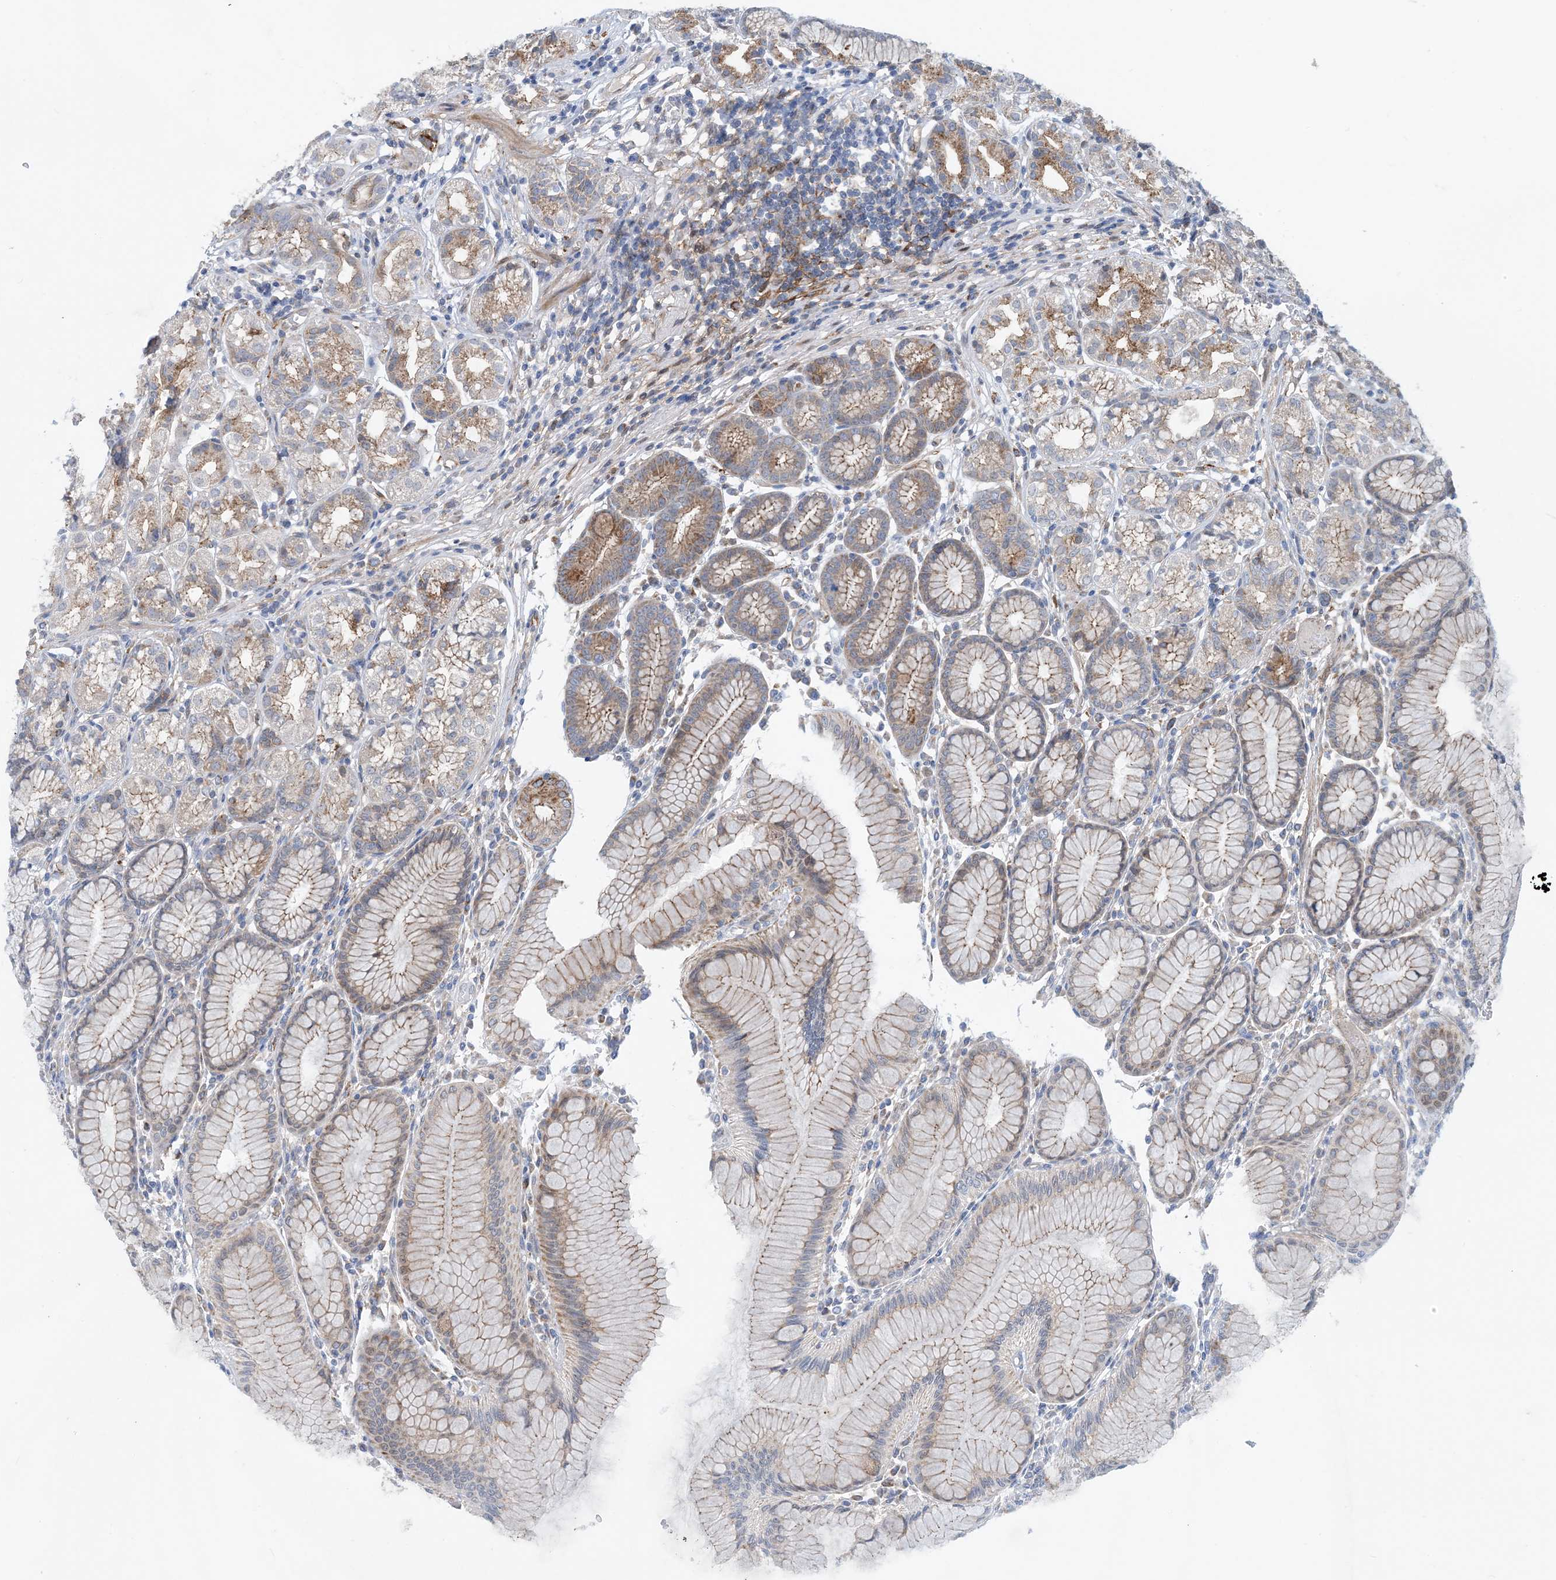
{"staining": {"intensity": "moderate", "quantity": "25%-75%", "location": "cytoplasmic/membranous"}, "tissue": "stomach", "cell_type": "Glandular cells", "image_type": "normal", "snomed": [{"axis": "morphology", "description": "Normal tissue, NOS"}, {"axis": "topography", "description": "Stomach"}], "caption": "A medium amount of moderate cytoplasmic/membranous staining is appreciated in approximately 25%-75% of glandular cells in unremarkable stomach. (DAB = brown stain, brightfield microscopy at high magnification).", "gene": "EIF2A", "patient": {"sex": "female", "age": 57}}